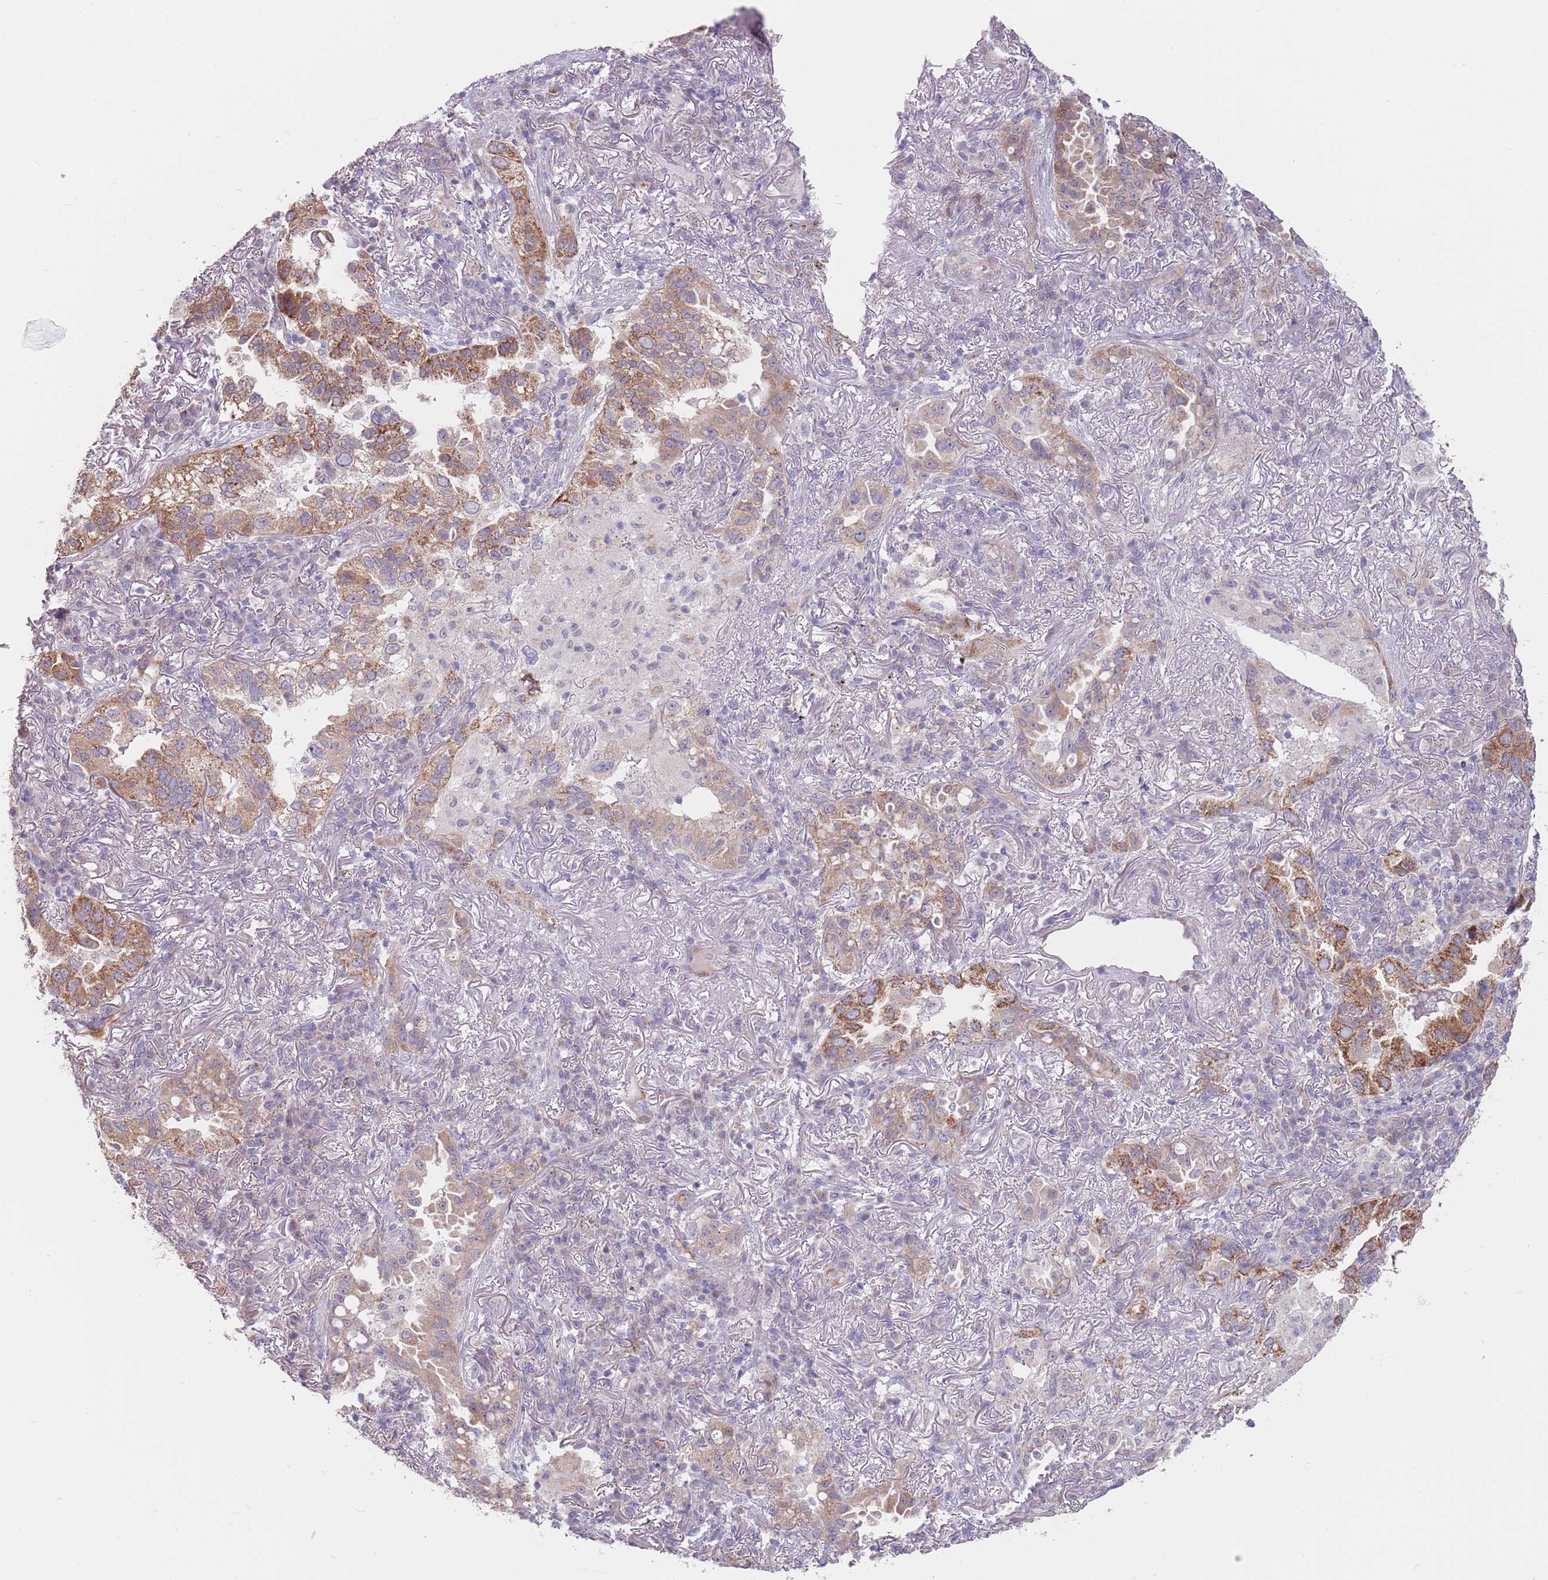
{"staining": {"intensity": "moderate", "quantity": ">75%", "location": "cytoplasmic/membranous"}, "tissue": "lung cancer", "cell_type": "Tumor cells", "image_type": "cancer", "snomed": [{"axis": "morphology", "description": "Adenocarcinoma, NOS"}, {"axis": "topography", "description": "Lung"}], "caption": "A high-resolution photomicrograph shows immunohistochemistry (IHC) staining of lung adenocarcinoma, which shows moderate cytoplasmic/membranous expression in approximately >75% of tumor cells. (DAB IHC, brown staining for protein, blue staining for nuclei).", "gene": "LDHD", "patient": {"sex": "female", "age": 69}}